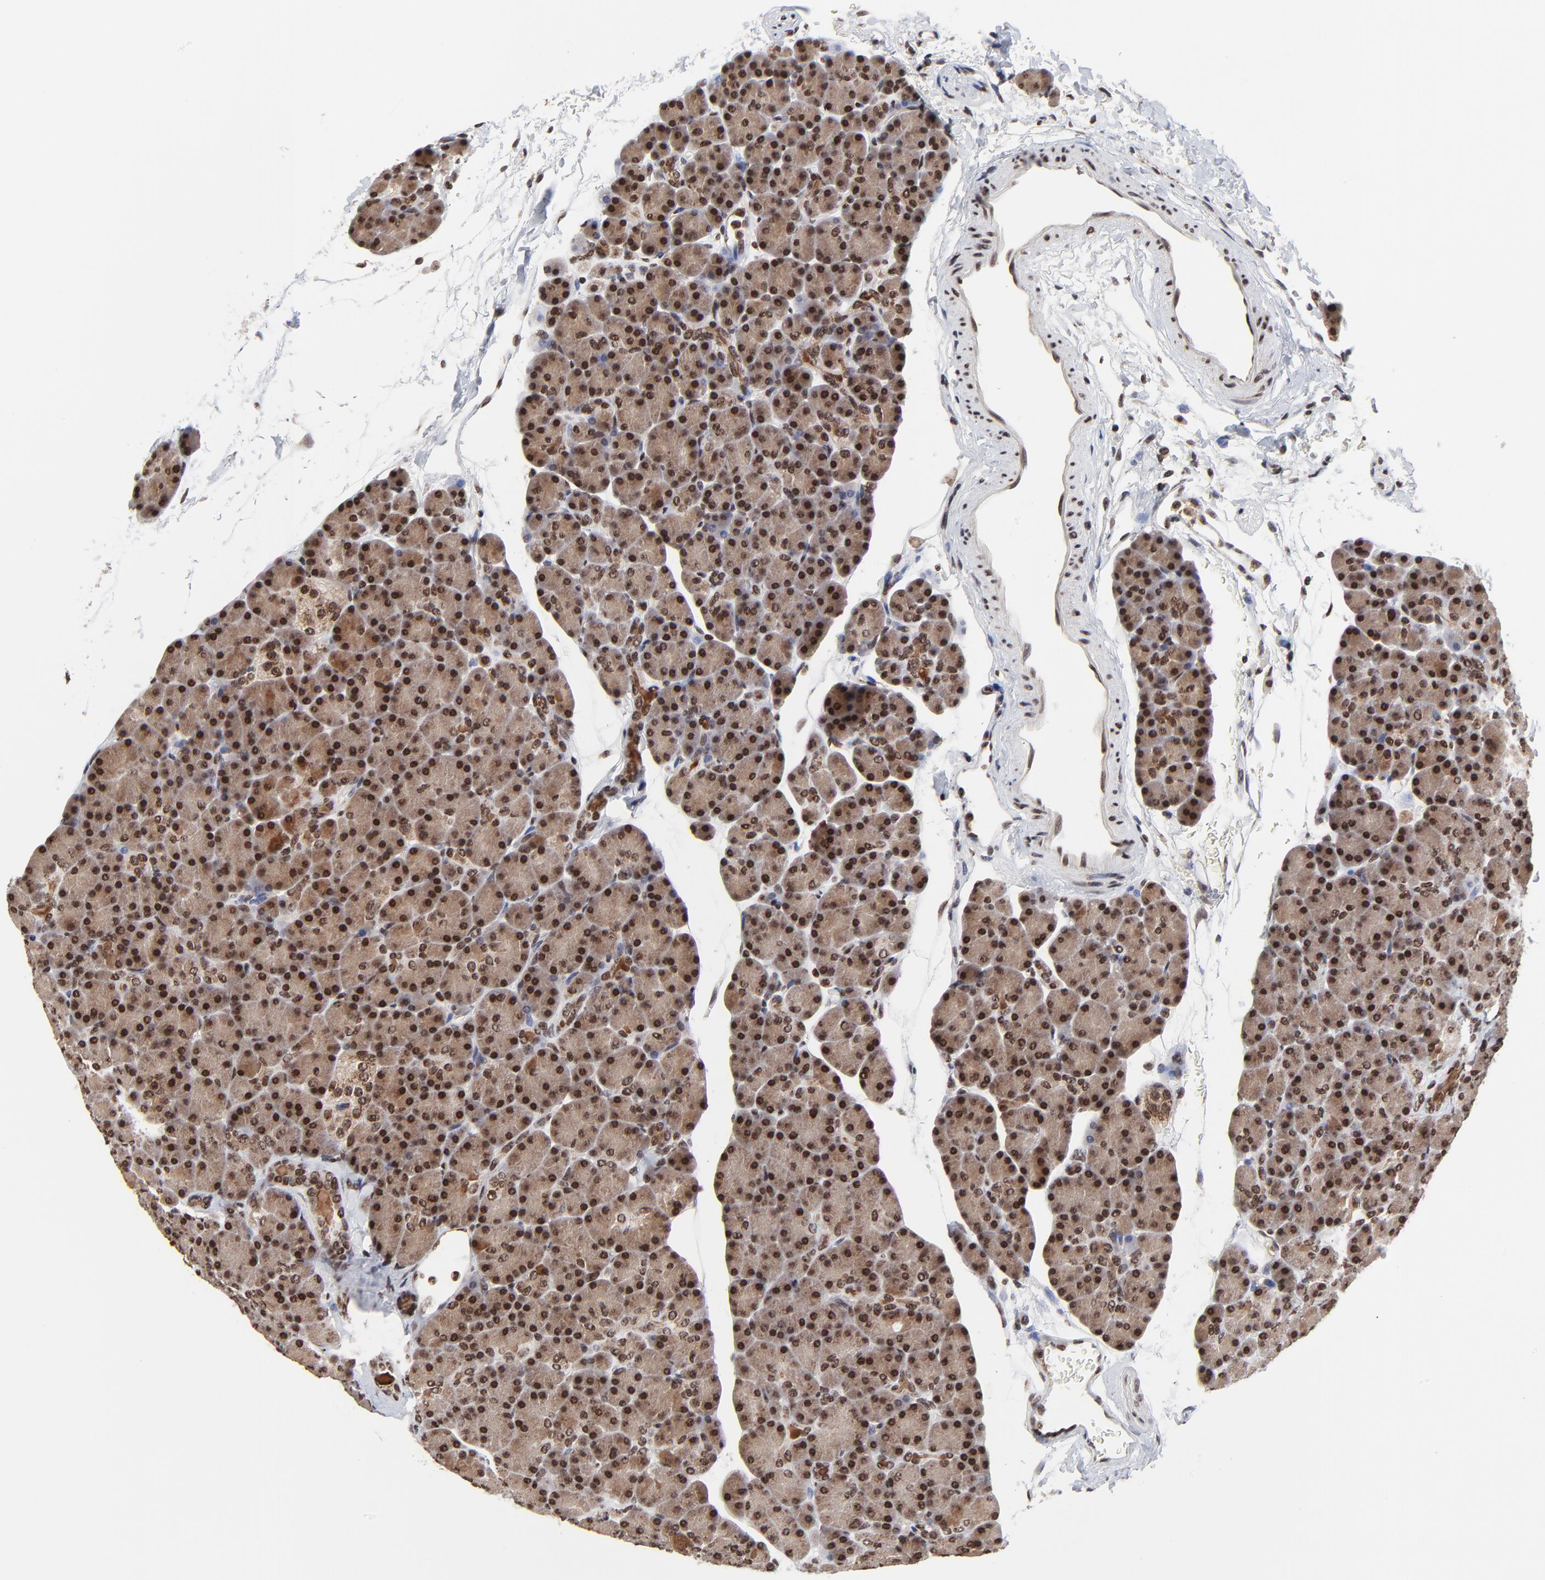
{"staining": {"intensity": "strong", "quantity": ">75%", "location": "cytoplasmic/membranous,nuclear"}, "tissue": "pancreas", "cell_type": "Exocrine glandular cells", "image_type": "normal", "snomed": [{"axis": "morphology", "description": "Normal tissue, NOS"}, {"axis": "topography", "description": "Pancreas"}], "caption": "A brown stain highlights strong cytoplasmic/membranous,nuclear expression of a protein in exocrine glandular cells of normal pancreas.", "gene": "ZNF777", "patient": {"sex": "female", "age": 43}}